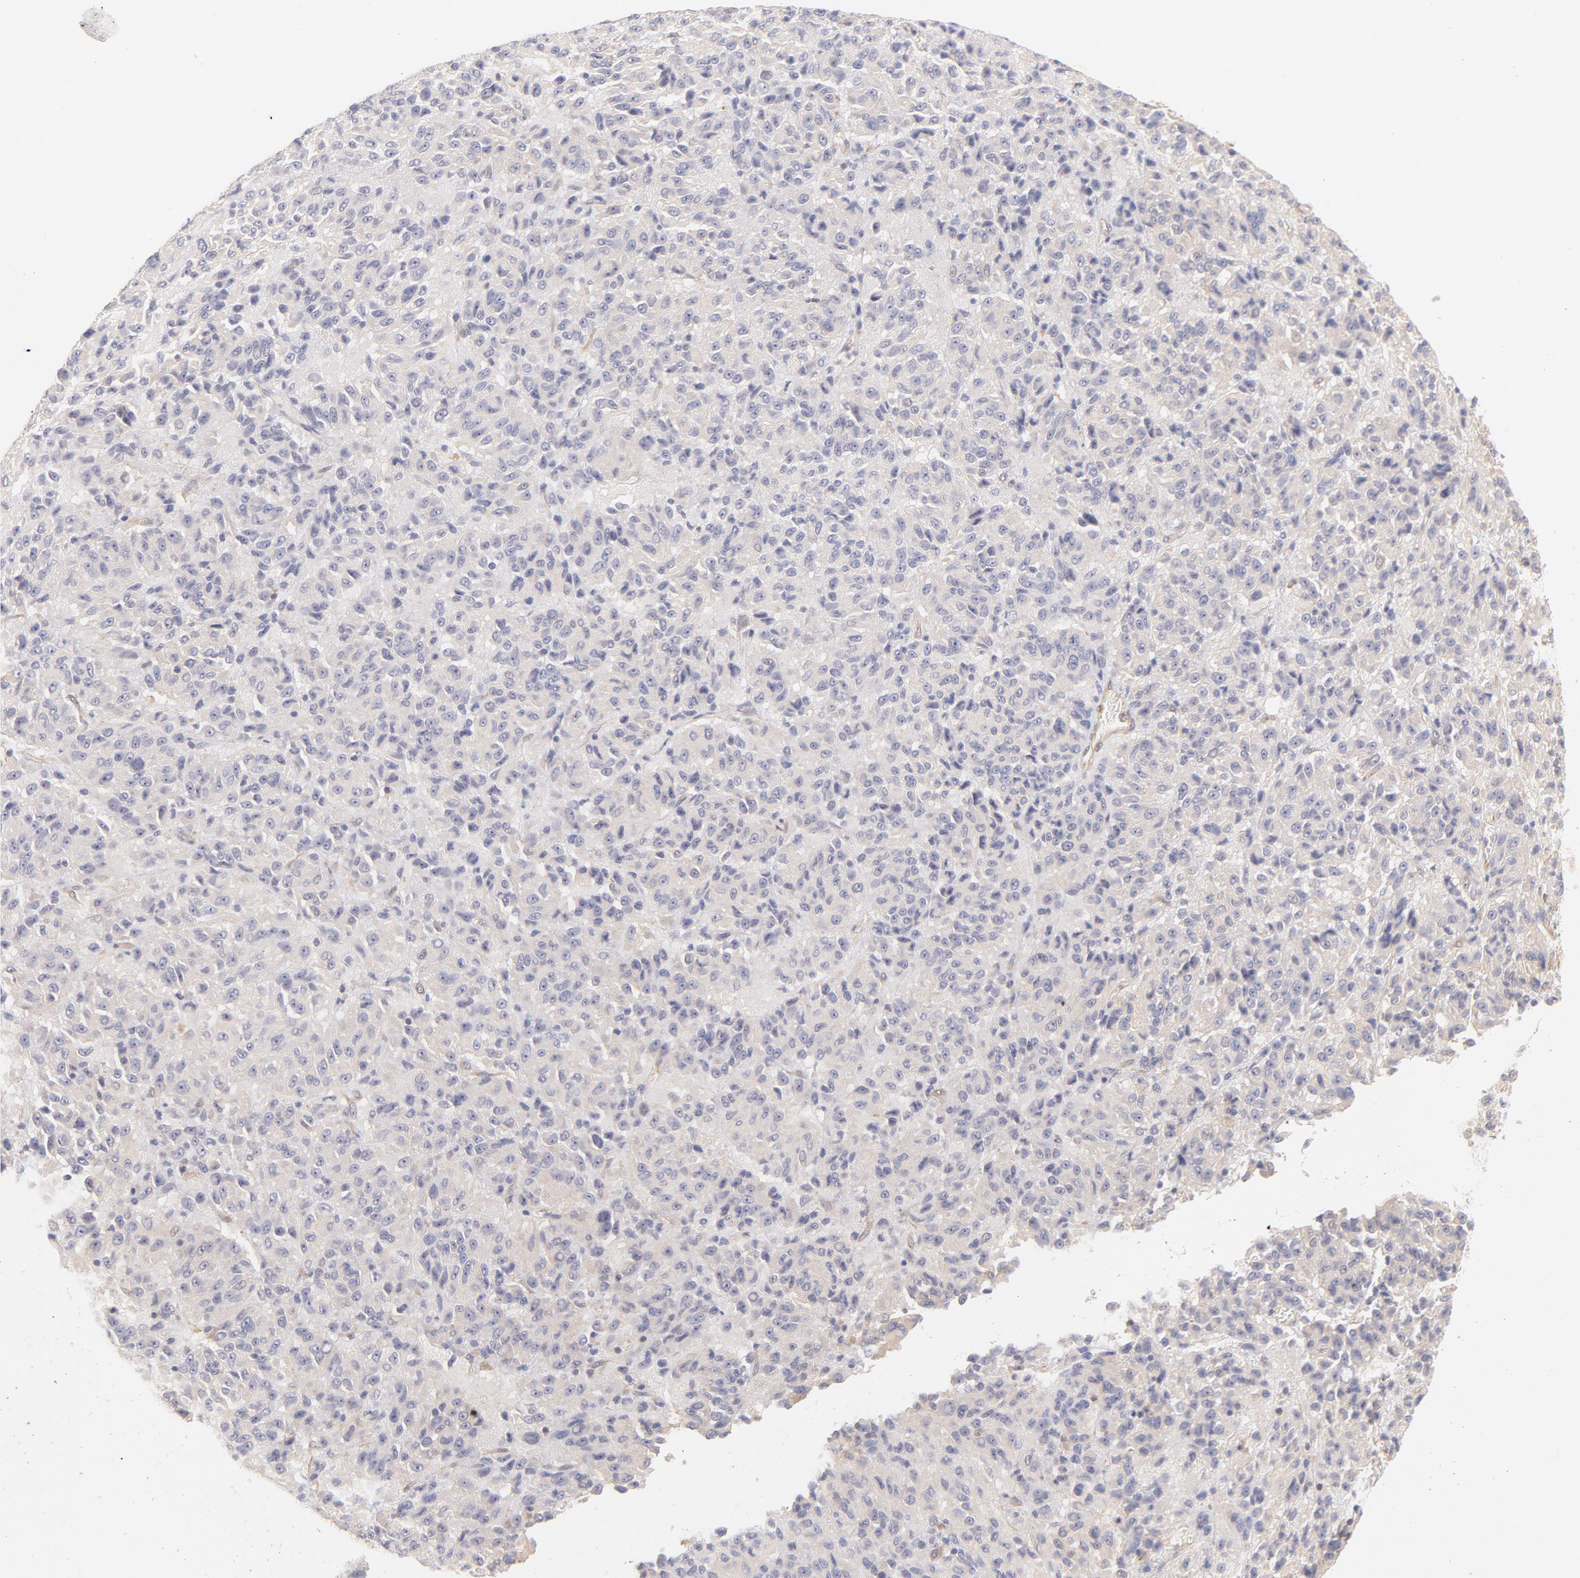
{"staining": {"intensity": "negative", "quantity": "none", "location": "none"}, "tissue": "melanoma", "cell_type": "Tumor cells", "image_type": "cancer", "snomed": [{"axis": "morphology", "description": "Malignant melanoma, Metastatic site"}, {"axis": "topography", "description": "Lung"}], "caption": "This is an immunohistochemistry (IHC) histopathology image of human malignant melanoma (metastatic site). There is no staining in tumor cells.", "gene": "LDLRAP1", "patient": {"sex": "male", "age": 64}}